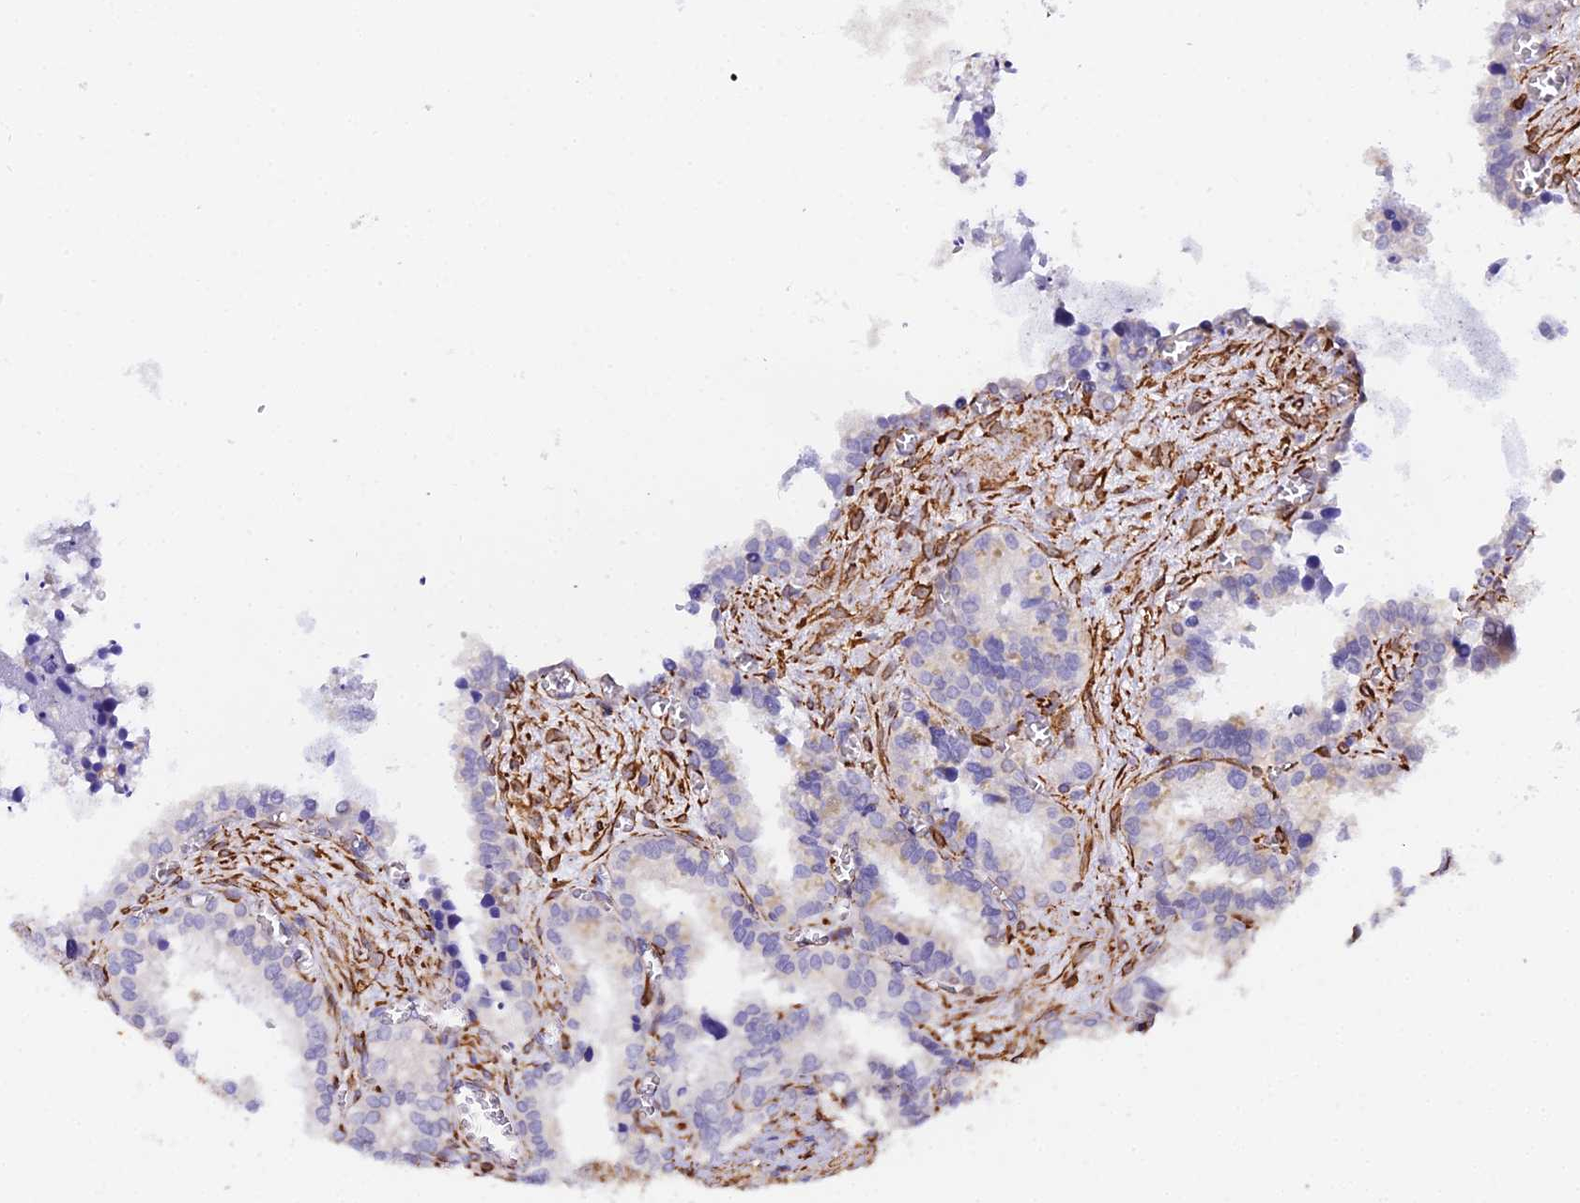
{"staining": {"intensity": "weak", "quantity": "<25%", "location": "cytoplasmic/membranous"}, "tissue": "seminal vesicle", "cell_type": "Glandular cells", "image_type": "normal", "snomed": [{"axis": "morphology", "description": "Normal tissue, NOS"}, {"axis": "topography", "description": "Prostate"}, {"axis": "topography", "description": "Seminal veicle"}], "caption": "Glandular cells are negative for brown protein staining in benign seminal vesicle.", "gene": "MXRA7", "patient": {"sex": "male", "age": 51}}